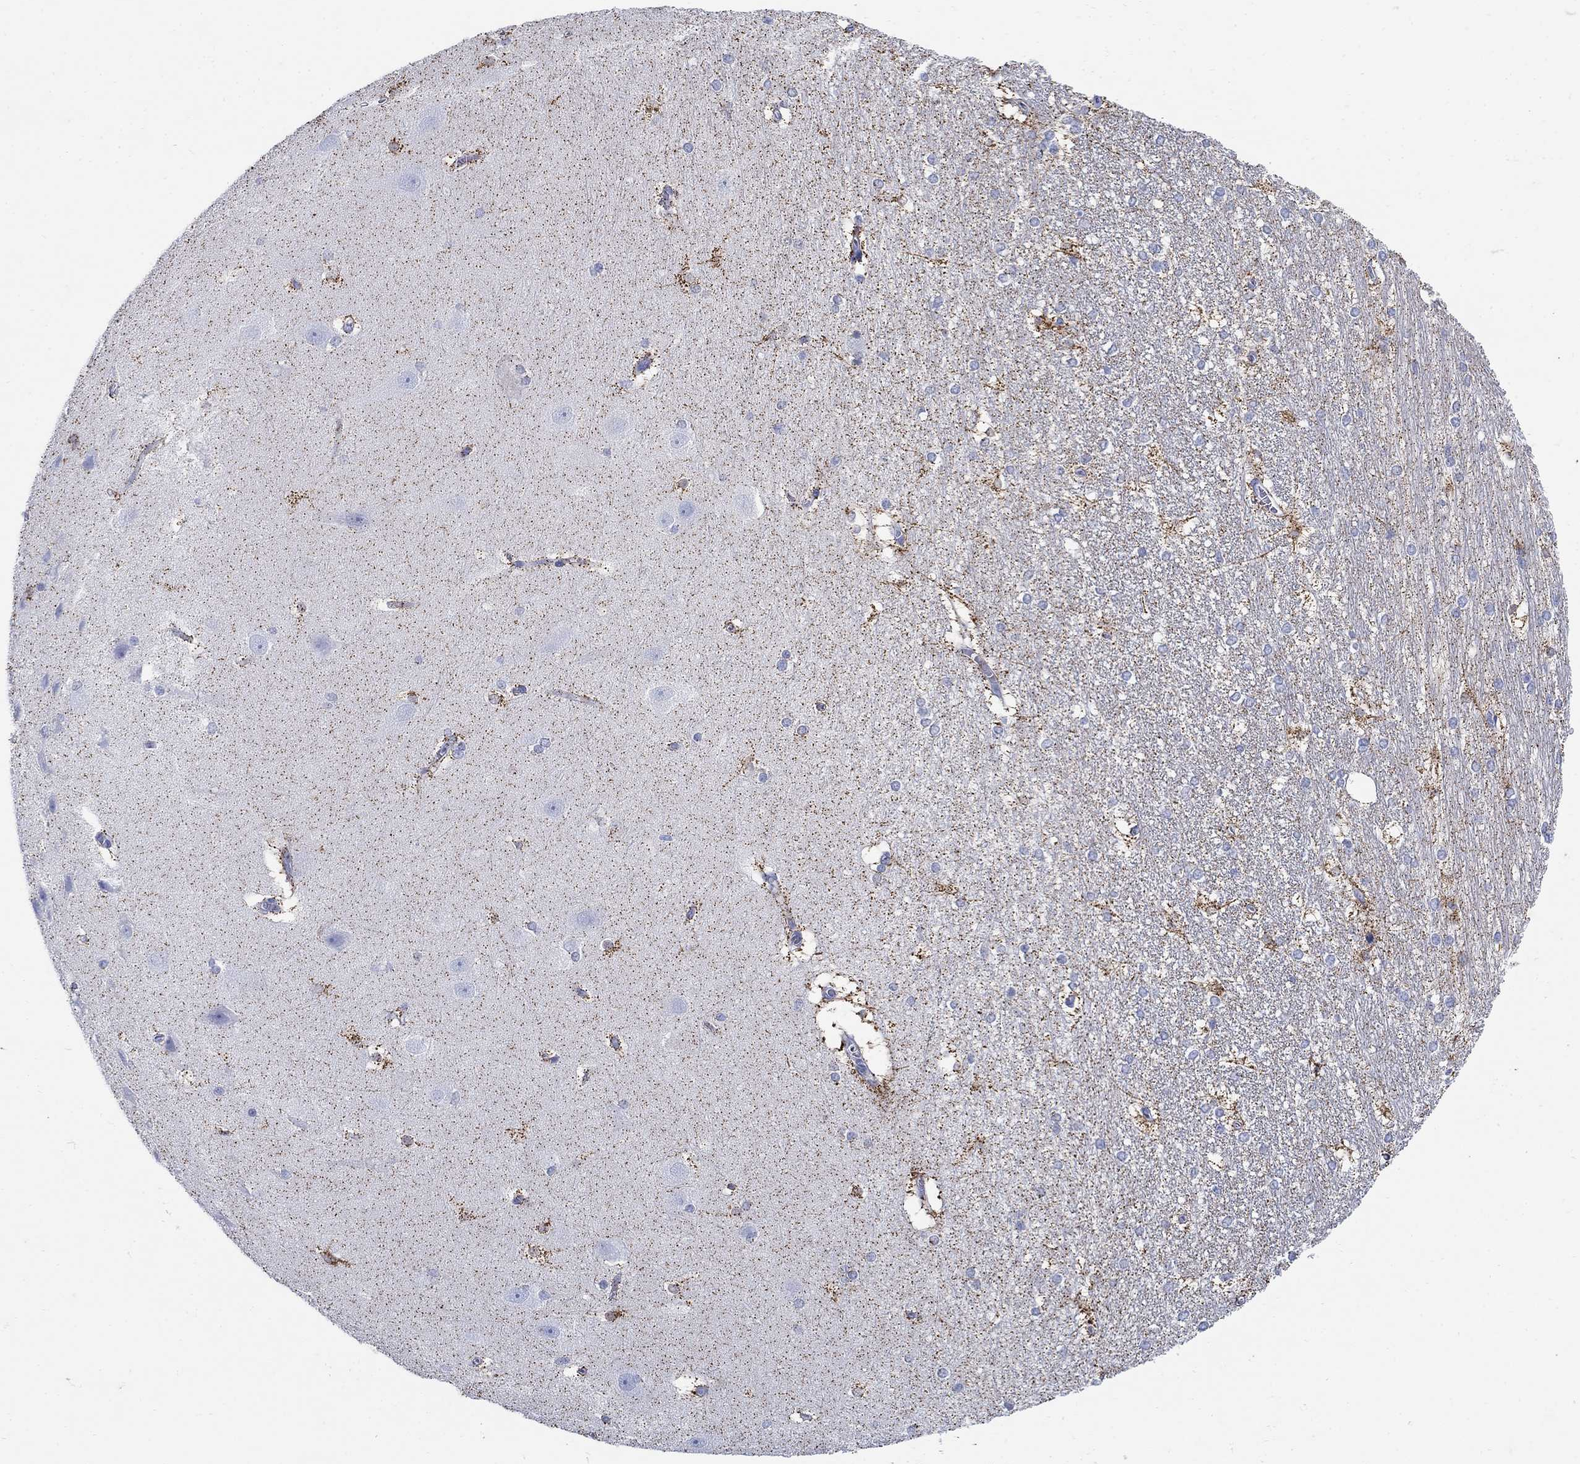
{"staining": {"intensity": "strong", "quantity": "25%-75%", "location": "cytoplasmic/membranous"}, "tissue": "hippocampus", "cell_type": "Glial cells", "image_type": "normal", "snomed": [{"axis": "morphology", "description": "Normal tissue, NOS"}, {"axis": "topography", "description": "Cerebral cortex"}, {"axis": "topography", "description": "Hippocampus"}], "caption": "Protein expression analysis of normal hippocampus reveals strong cytoplasmic/membranous staining in about 25%-75% of glial cells. Nuclei are stained in blue.", "gene": "ZDHHC14", "patient": {"sex": "female", "age": 19}}